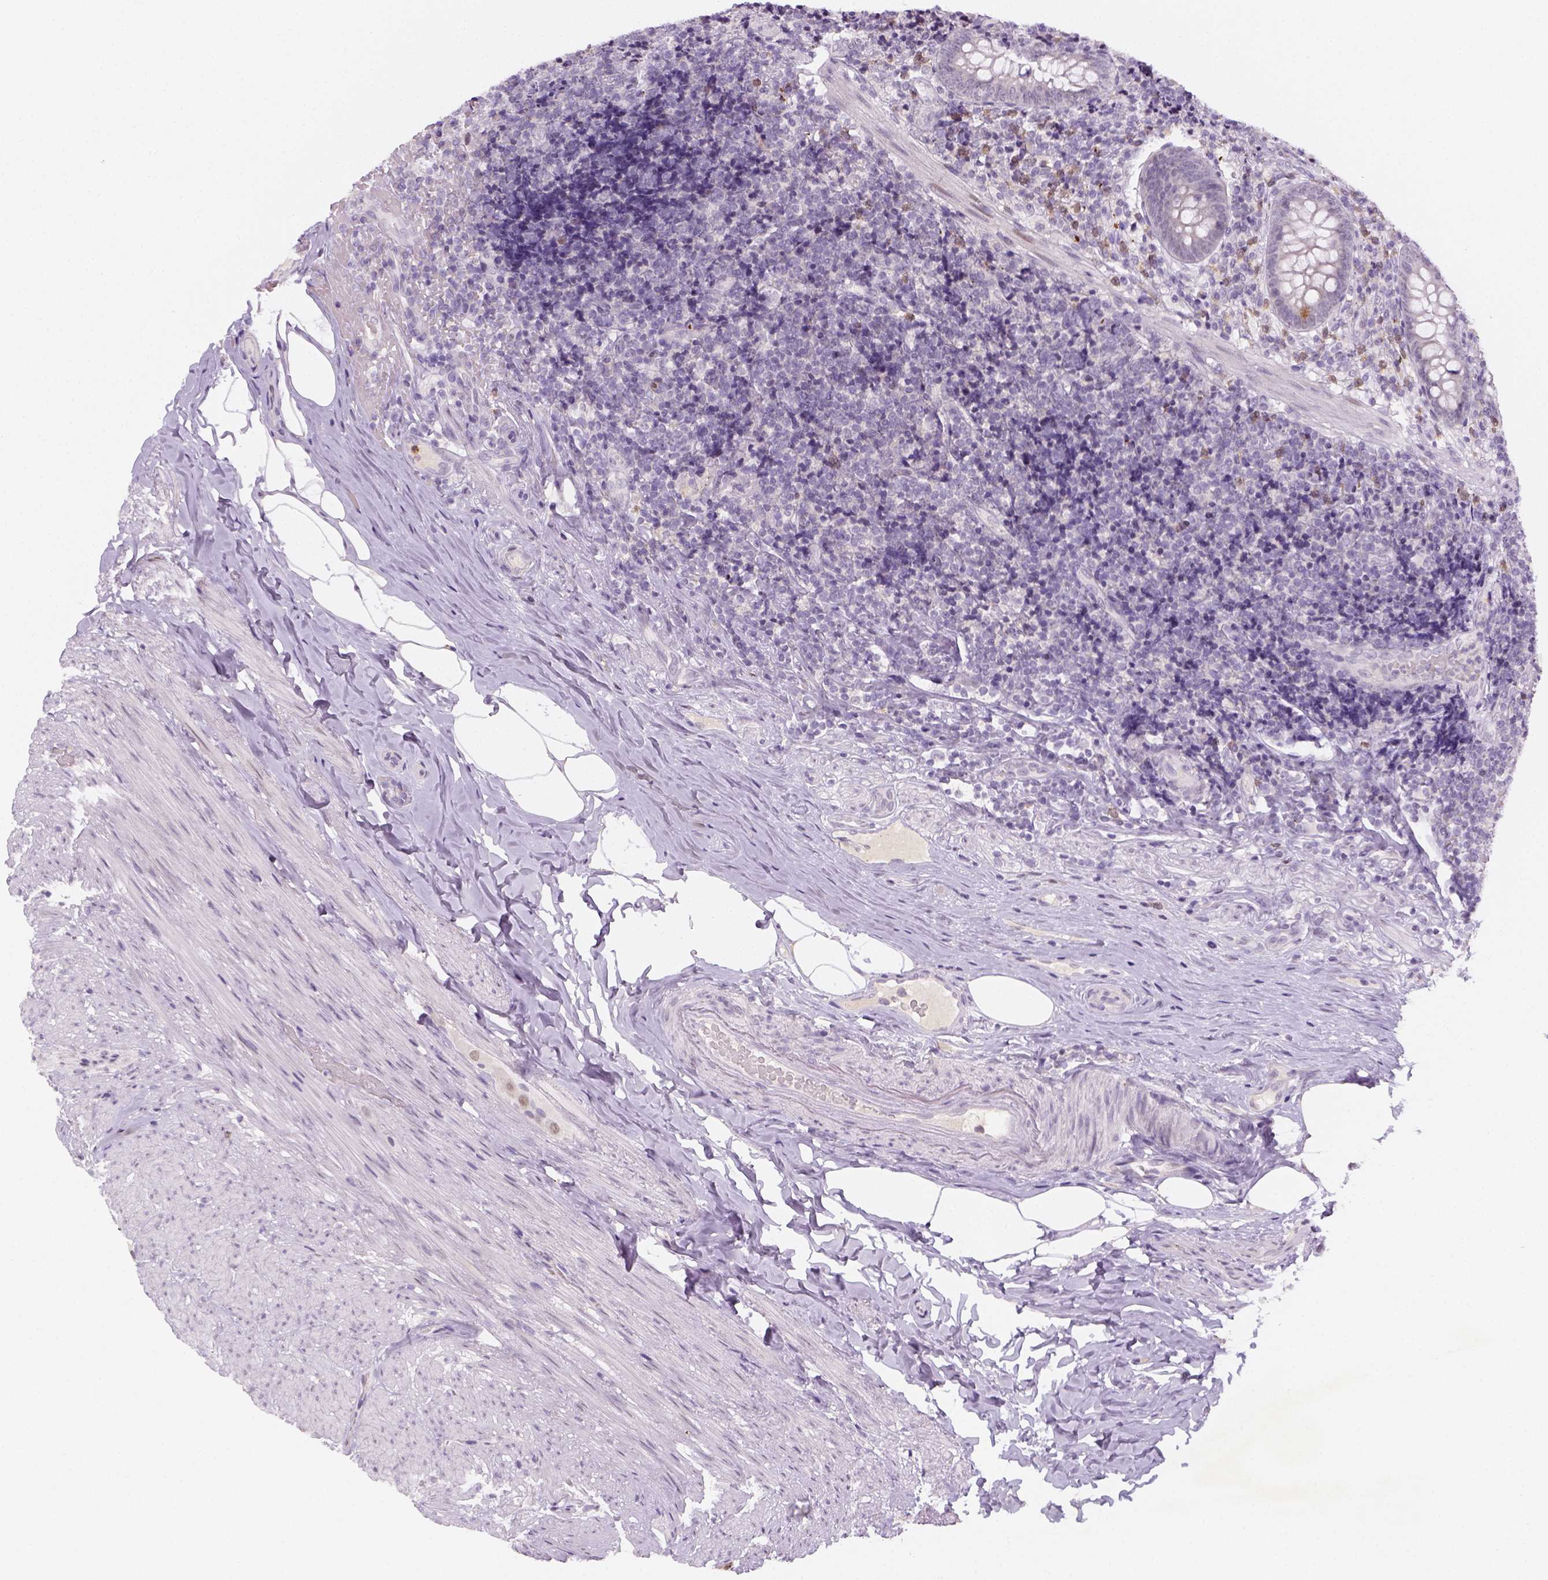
{"staining": {"intensity": "negative", "quantity": "none", "location": "none"}, "tissue": "appendix", "cell_type": "Glandular cells", "image_type": "normal", "snomed": [{"axis": "morphology", "description": "Normal tissue, NOS"}, {"axis": "topography", "description": "Appendix"}], "caption": "IHC image of benign appendix: human appendix stained with DAB (3,3'-diaminobenzidine) exhibits no significant protein staining in glandular cells.", "gene": "MAGEB3", "patient": {"sex": "male", "age": 47}}